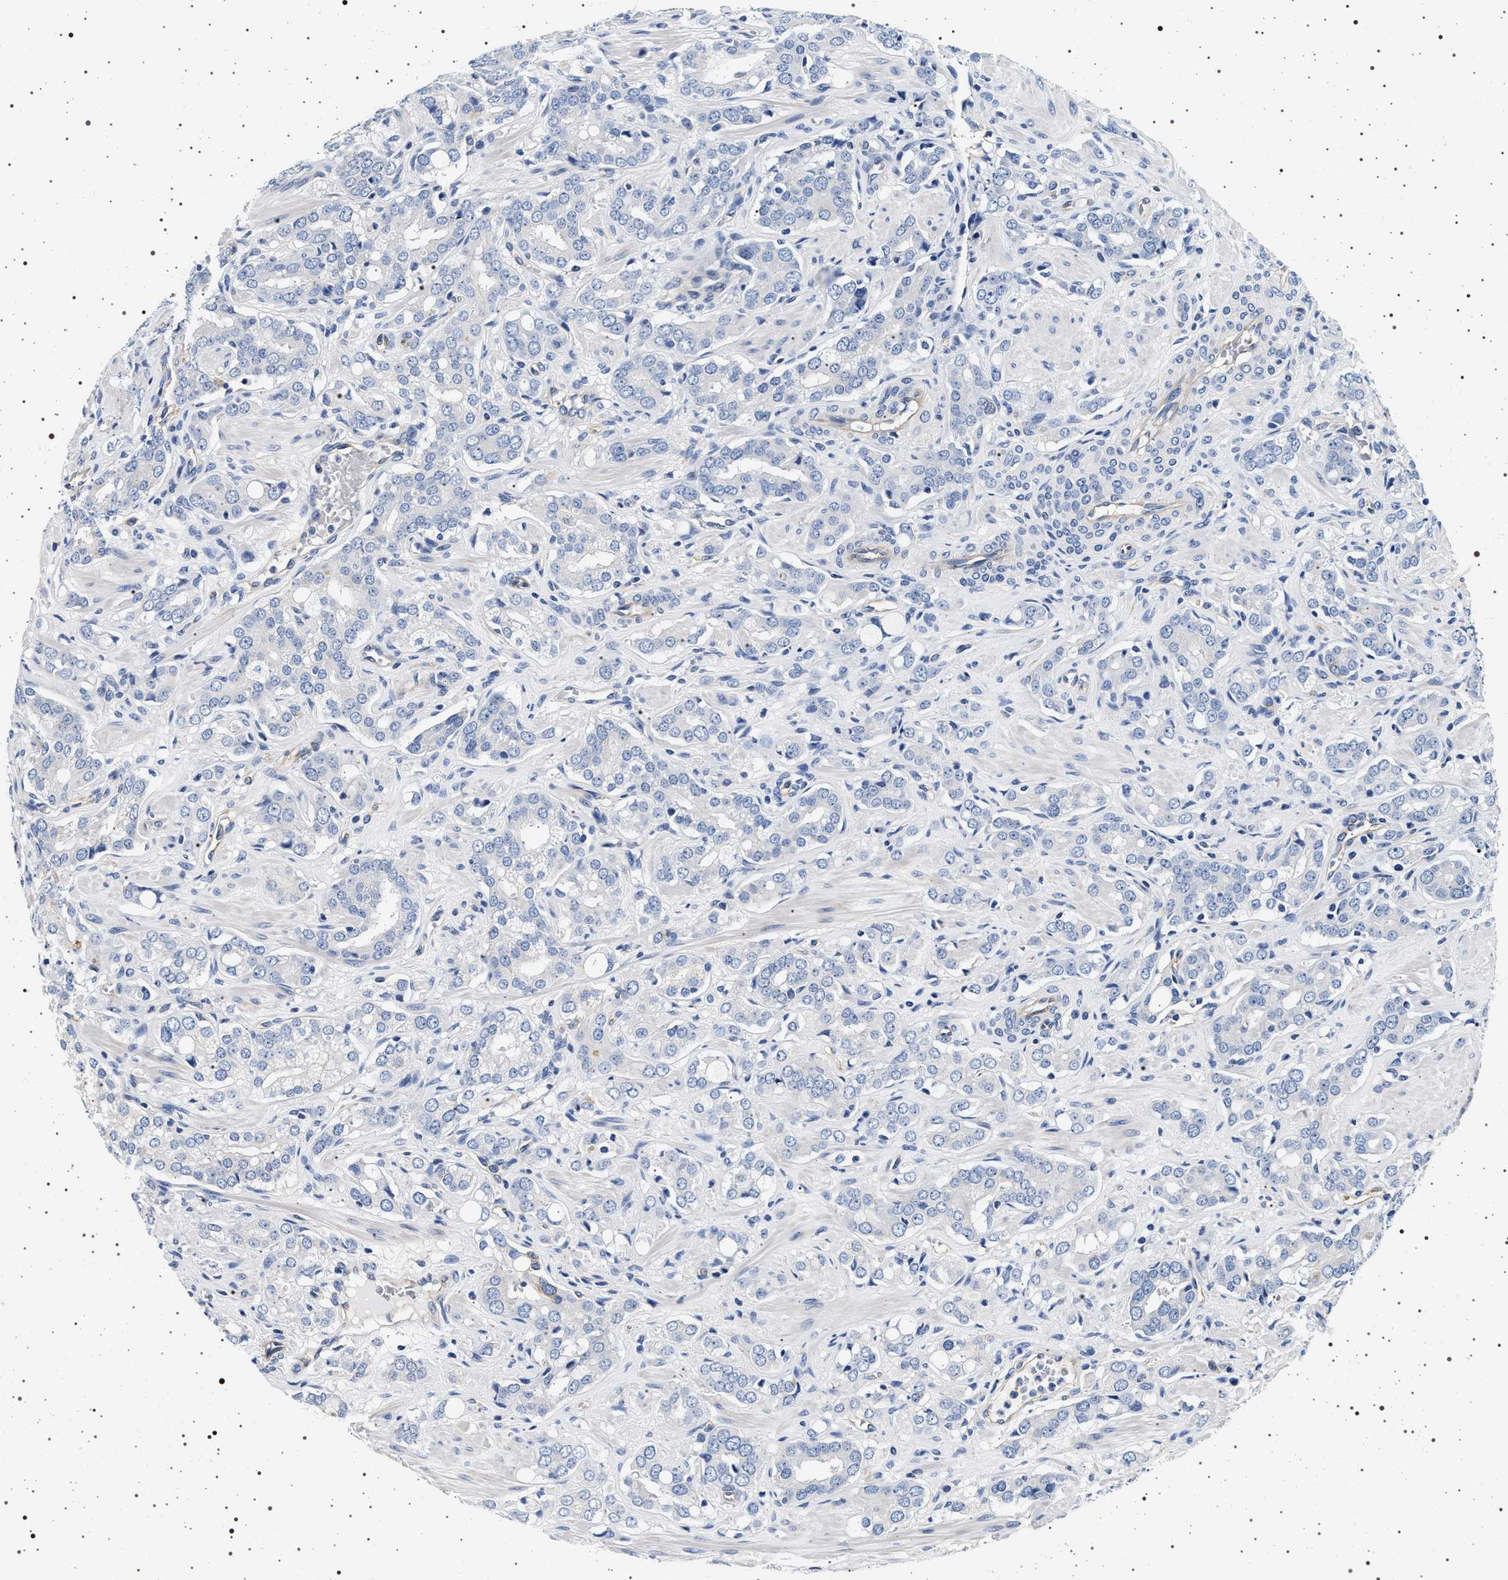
{"staining": {"intensity": "negative", "quantity": "none", "location": "none"}, "tissue": "prostate cancer", "cell_type": "Tumor cells", "image_type": "cancer", "snomed": [{"axis": "morphology", "description": "Adenocarcinoma, High grade"}, {"axis": "topography", "description": "Prostate"}], "caption": "Immunohistochemistry photomicrograph of neoplastic tissue: adenocarcinoma (high-grade) (prostate) stained with DAB (3,3'-diaminobenzidine) reveals no significant protein staining in tumor cells.", "gene": "HSD17B1", "patient": {"sex": "male", "age": 52}}